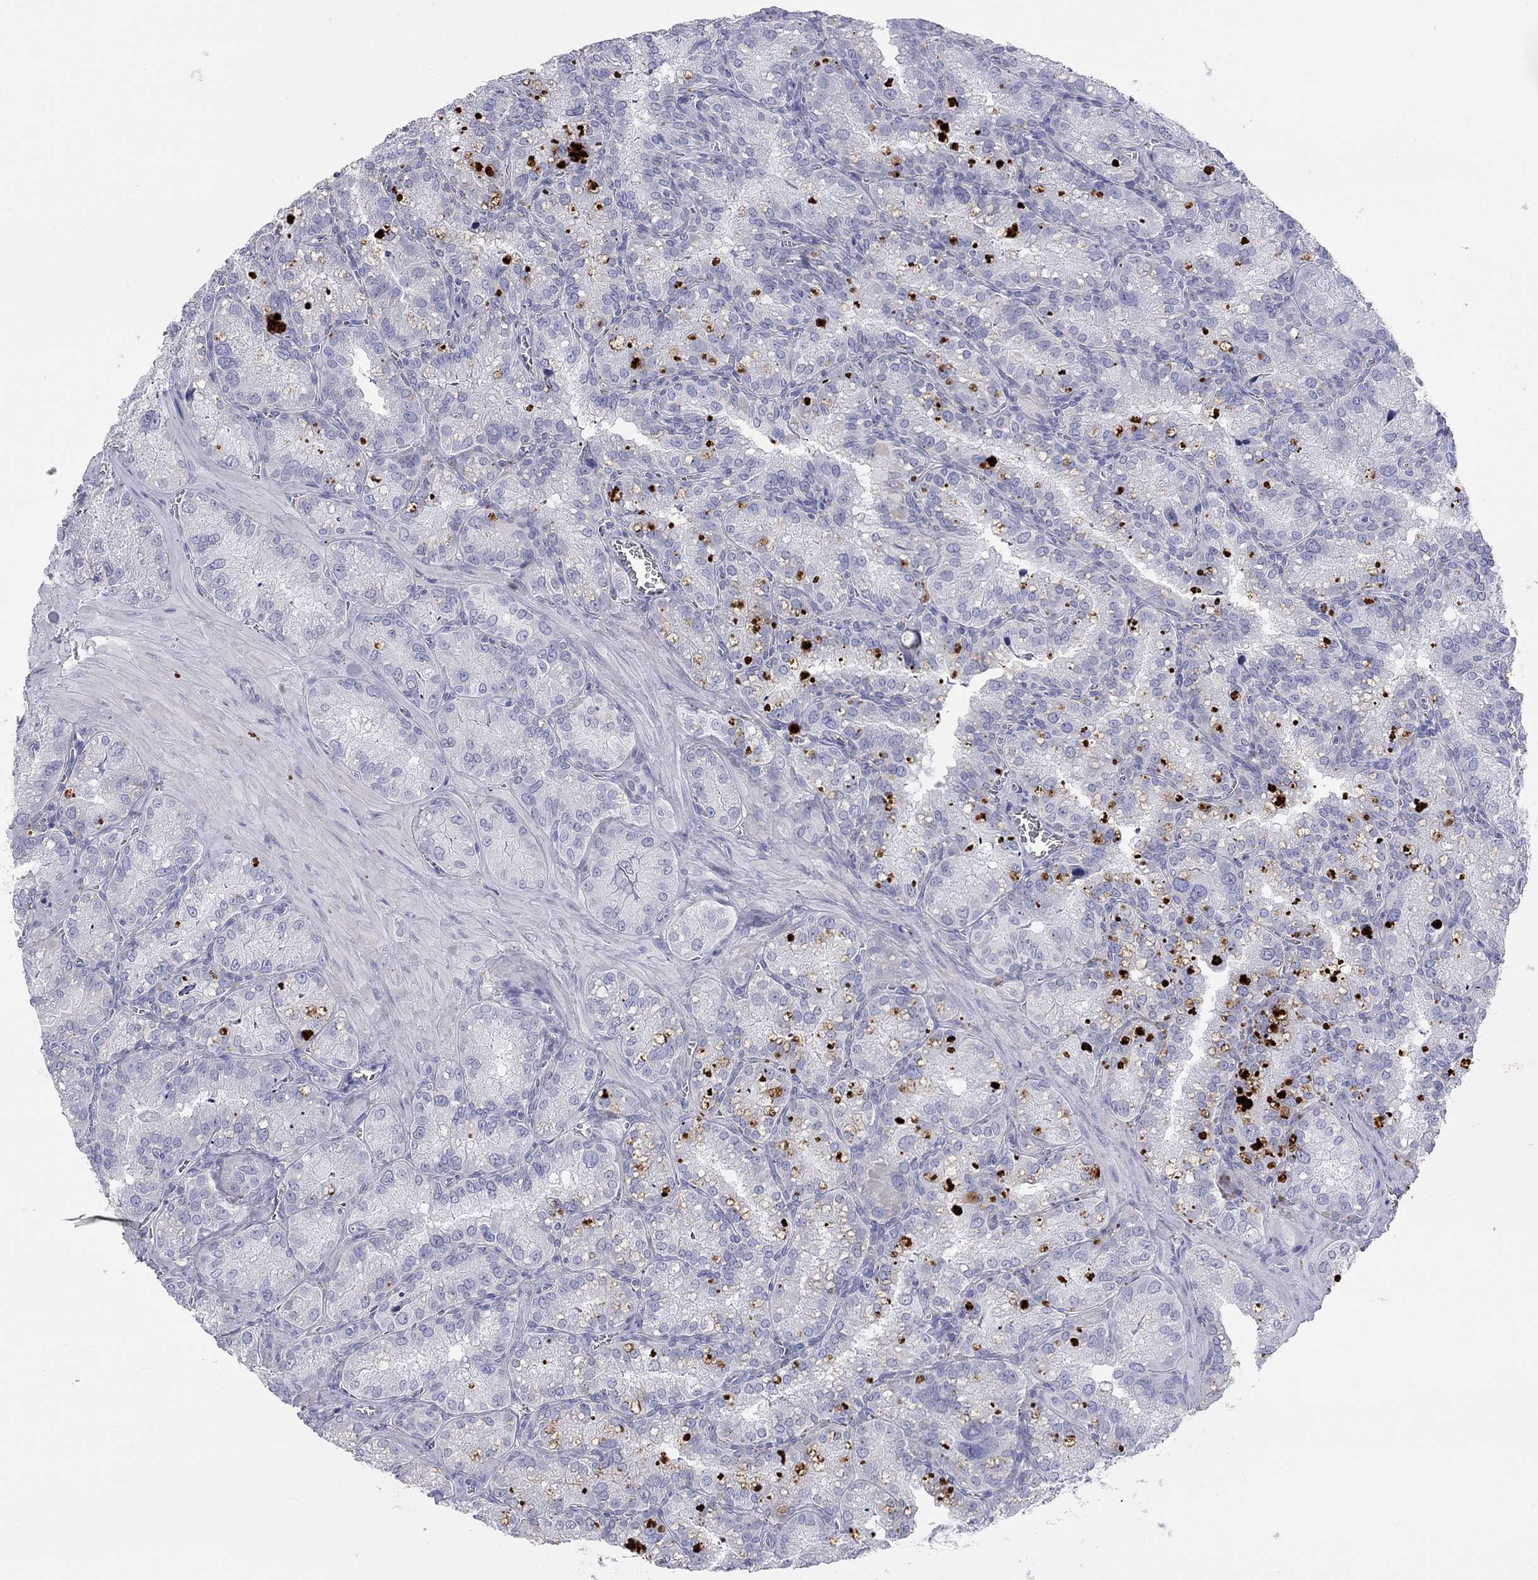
{"staining": {"intensity": "negative", "quantity": "none", "location": "none"}, "tissue": "seminal vesicle", "cell_type": "Glandular cells", "image_type": "normal", "snomed": [{"axis": "morphology", "description": "Normal tissue, NOS"}, {"axis": "topography", "description": "Seminal veicle"}], "caption": "Glandular cells show no significant expression in normal seminal vesicle. (DAB IHC, high magnification).", "gene": "ST7L", "patient": {"sex": "male", "age": 57}}